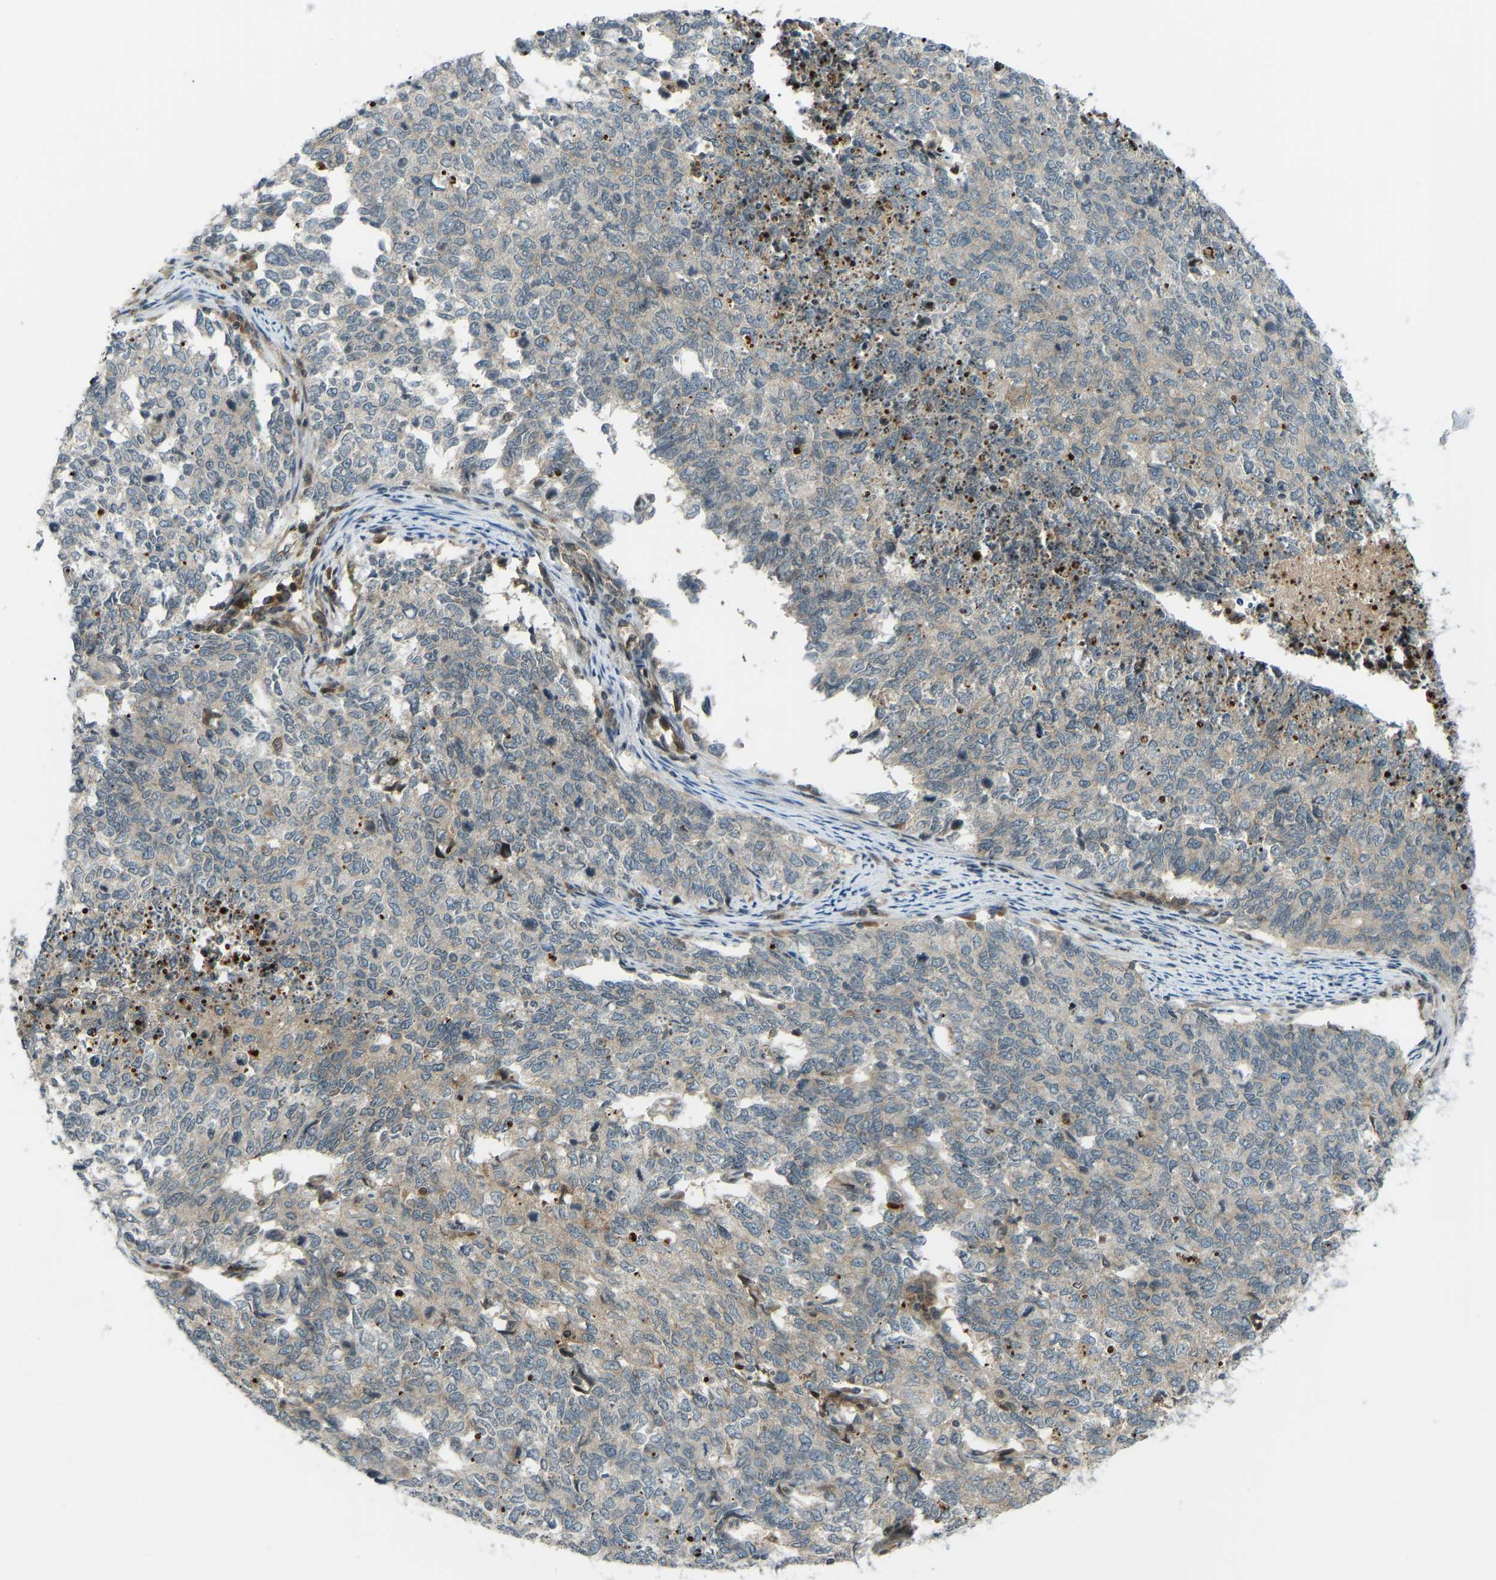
{"staining": {"intensity": "weak", "quantity": "<25%", "location": "cytoplasmic/membranous"}, "tissue": "cervical cancer", "cell_type": "Tumor cells", "image_type": "cancer", "snomed": [{"axis": "morphology", "description": "Squamous cell carcinoma, NOS"}, {"axis": "topography", "description": "Cervix"}], "caption": "This is an IHC photomicrograph of cervical squamous cell carcinoma. There is no staining in tumor cells.", "gene": "SVOPL", "patient": {"sex": "female", "age": 63}}